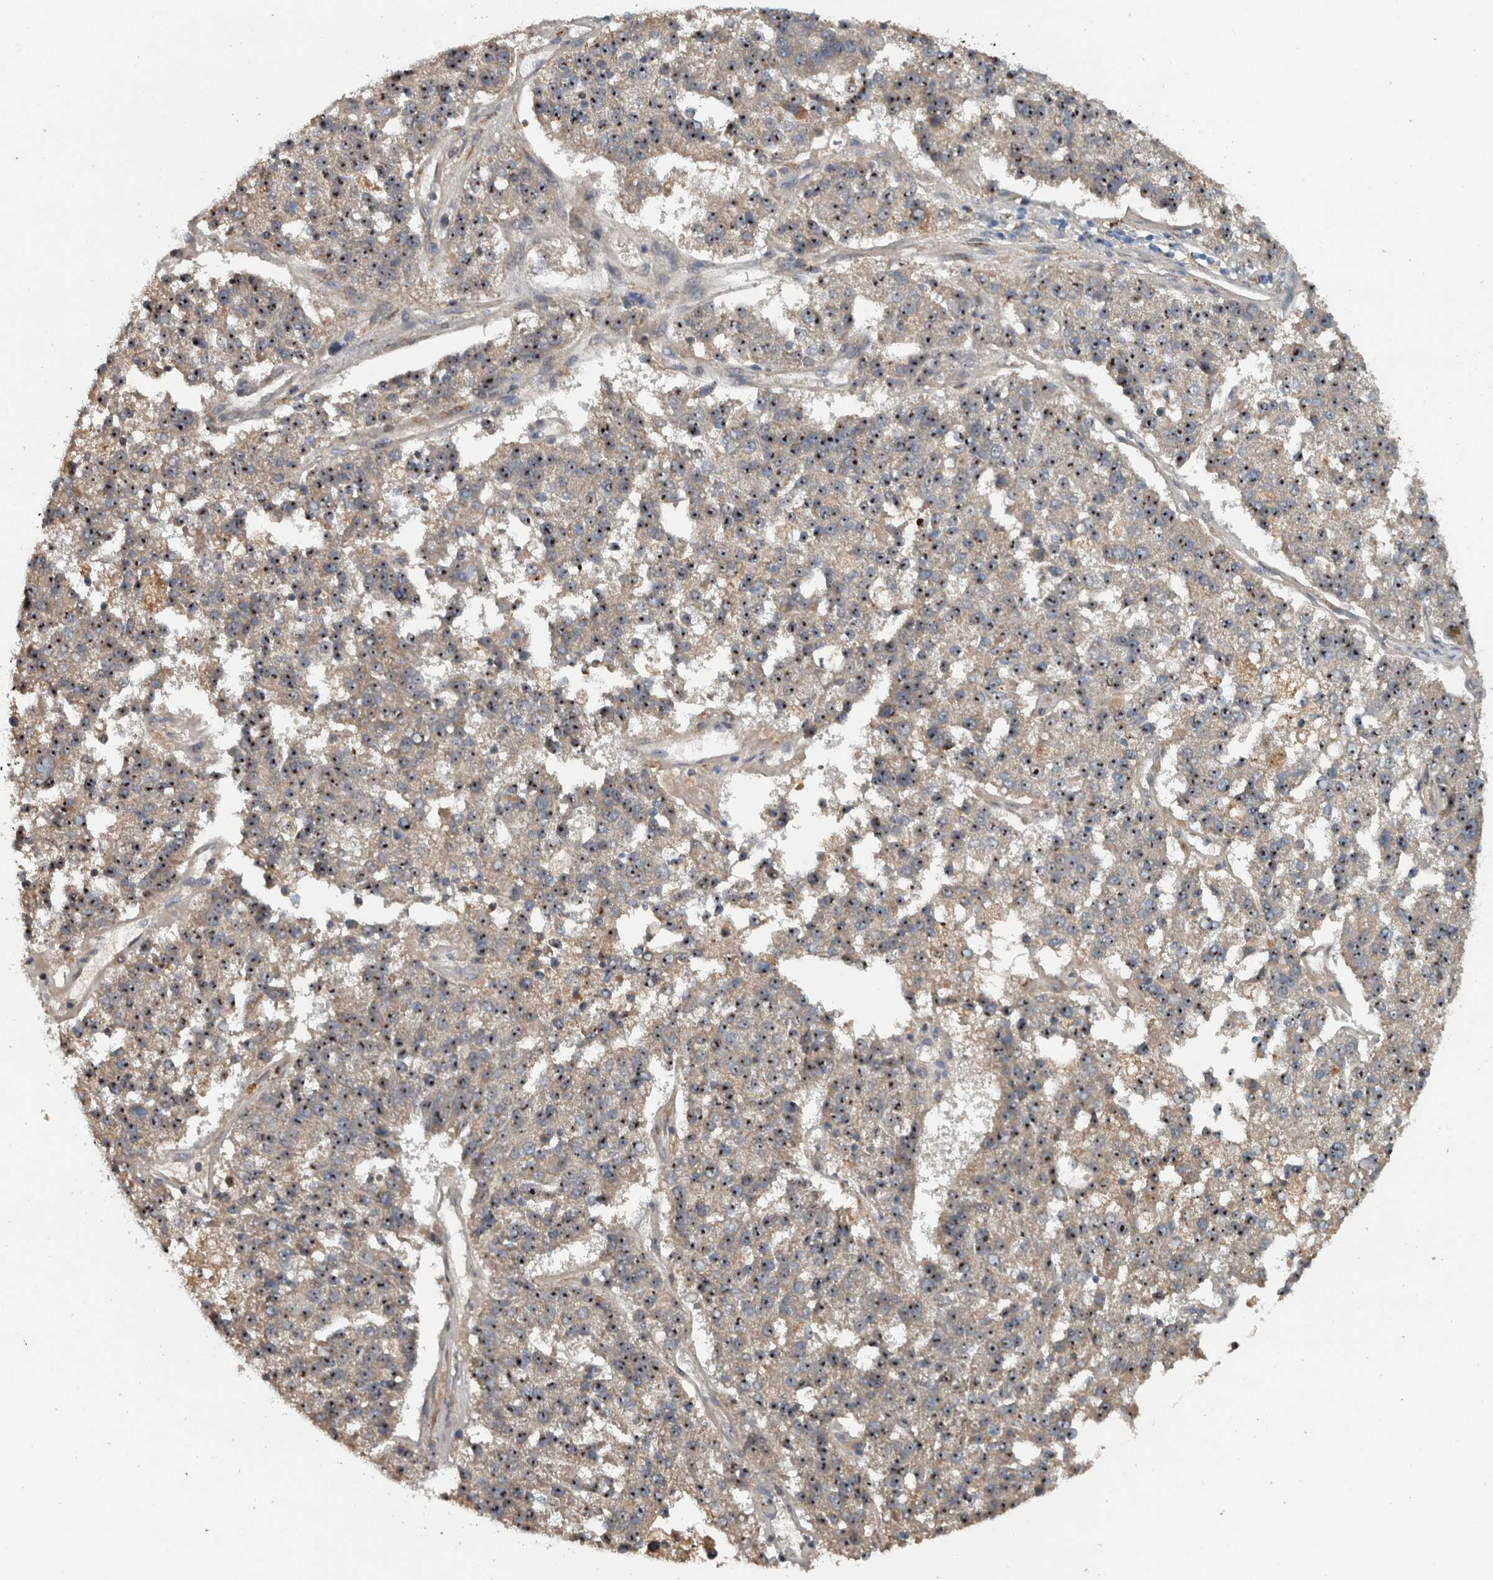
{"staining": {"intensity": "moderate", "quantity": ">75%", "location": "nuclear"}, "tissue": "pancreatic cancer", "cell_type": "Tumor cells", "image_type": "cancer", "snomed": [{"axis": "morphology", "description": "Adenocarcinoma, NOS"}, {"axis": "topography", "description": "Pancreas"}], "caption": "Human pancreatic cancer (adenocarcinoma) stained for a protein (brown) reveals moderate nuclear positive positivity in about >75% of tumor cells.", "gene": "GPR137B", "patient": {"sex": "female", "age": 61}}